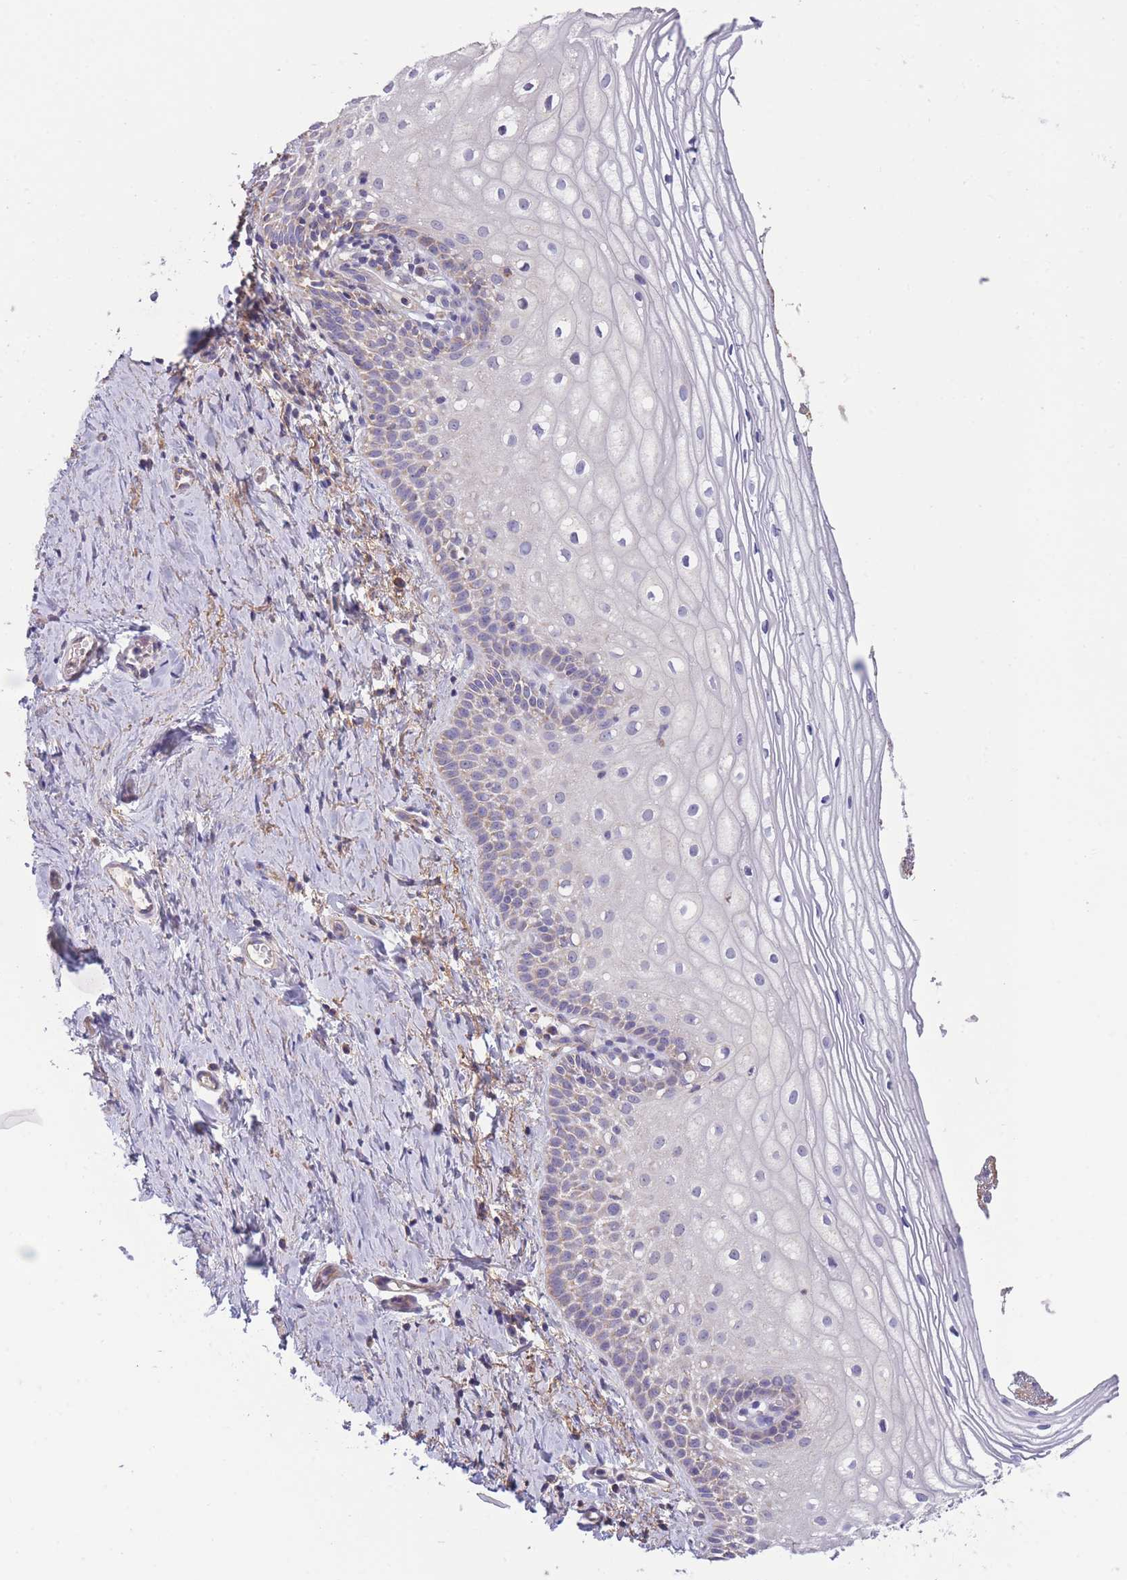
{"staining": {"intensity": "weak", "quantity": "<25%", "location": "cytoplasmic/membranous"}, "tissue": "vagina", "cell_type": "Squamous epithelial cells", "image_type": "normal", "snomed": [{"axis": "morphology", "description": "Normal tissue, NOS"}, {"axis": "topography", "description": "Vagina"}], "caption": "The micrograph displays no significant expression in squamous epithelial cells of vagina.", "gene": "SLC25A42", "patient": {"sex": "female", "age": 56}}